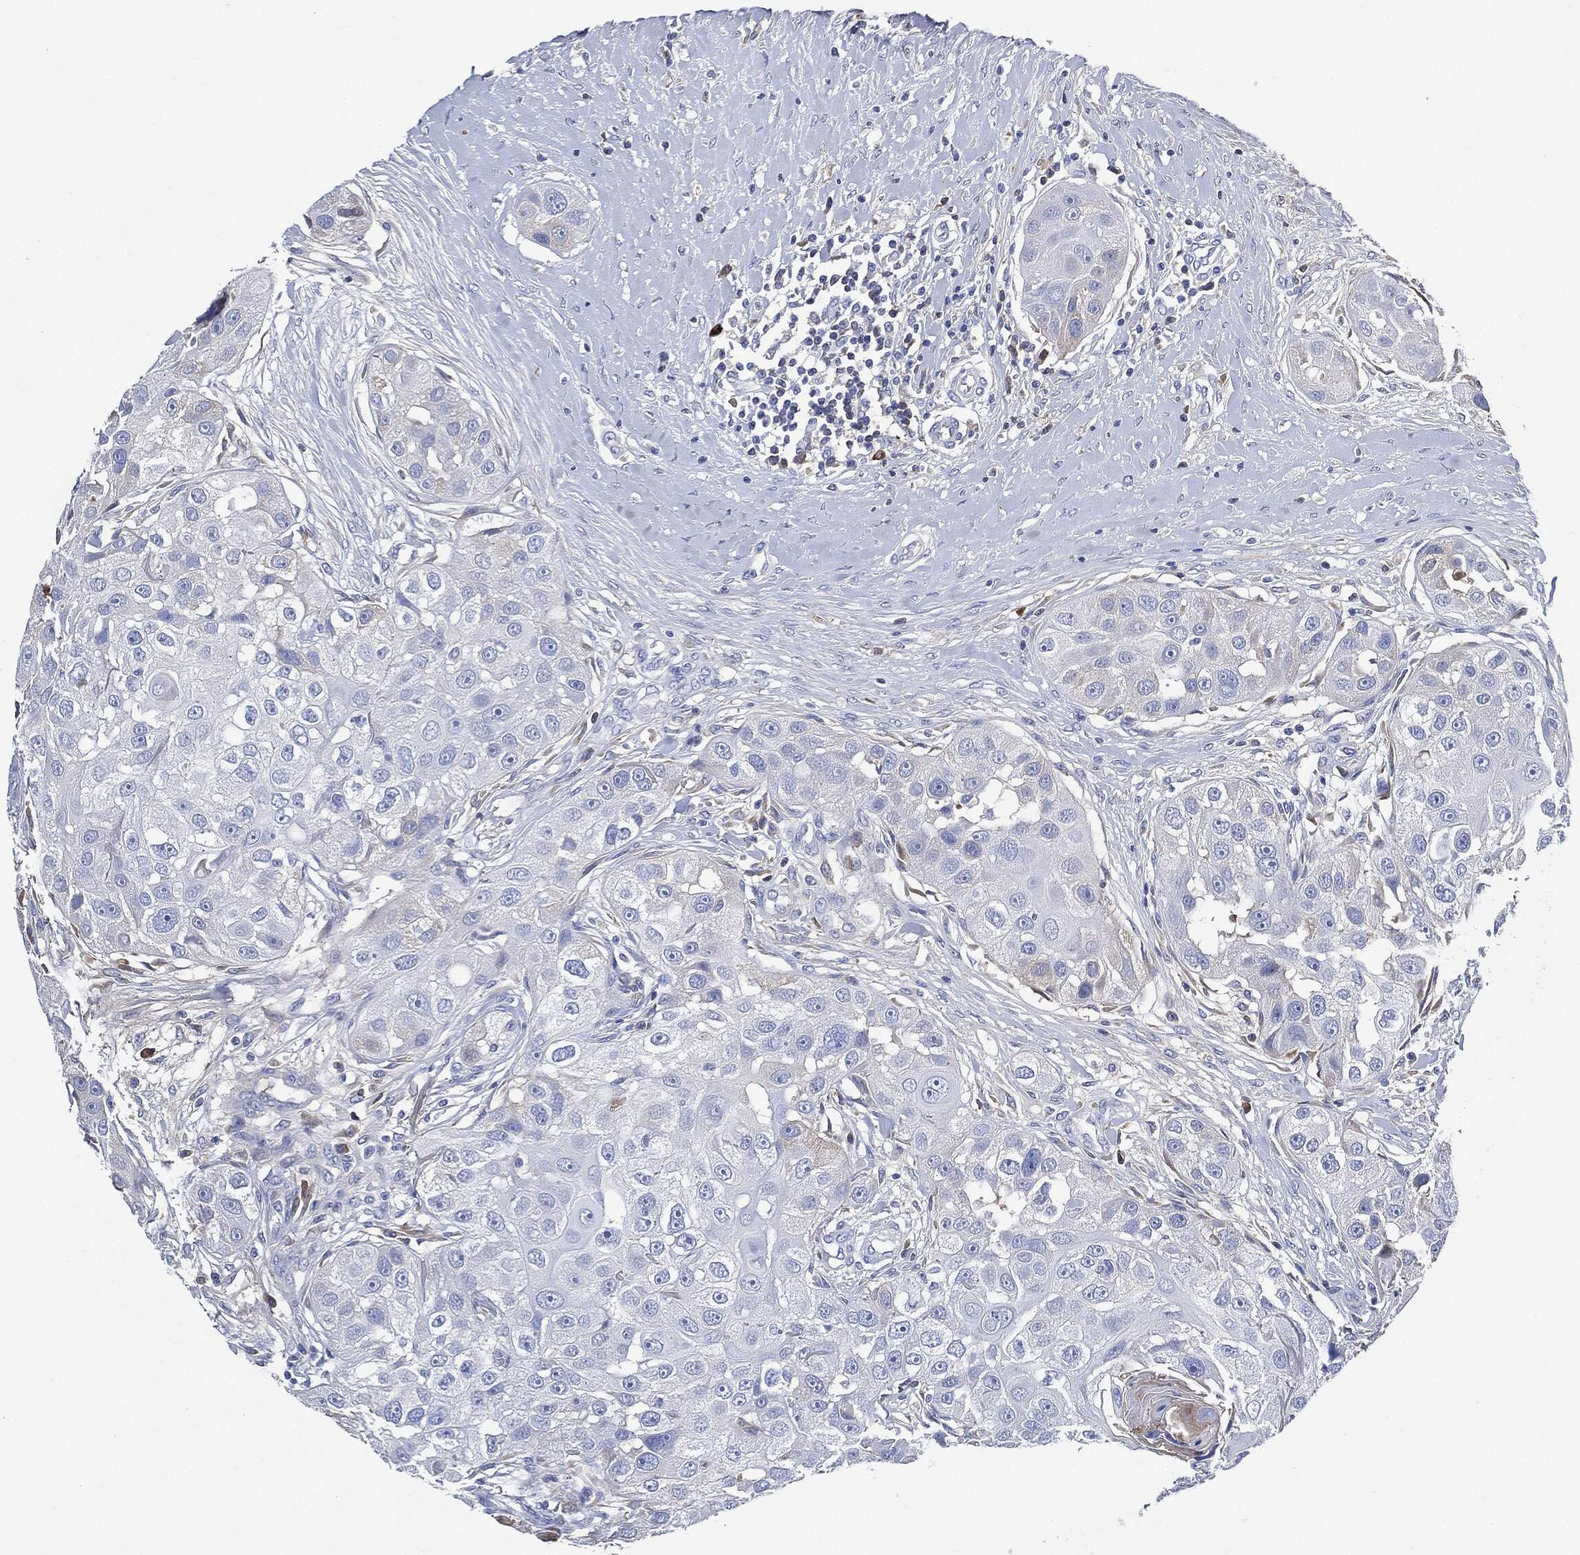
{"staining": {"intensity": "negative", "quantity": "none", "location": "none"}, "tissue": "head and neck cancer", "cell_type": "Tumor cells", "image_type": "cancer", "snomed": [{"axis": "morphology", "description": "Normal tissue, NOS"}, {"axis": "morphology", "description": "Squamous cell carcinoma, NOS"}, {"axis": "topography", "description": "Skeletal muscle"}, {"axis": "topography", "description": "Head-Neck"}], "caption": "DAB (3,3'-diaminobenzidine) immunohistochemical staining of squamous cell carcinoma (head and neck) reveals no significant positivity in tumor cells.", "gene": "IGLV6-57", "patient": {"sex": "male", "age": 51}}